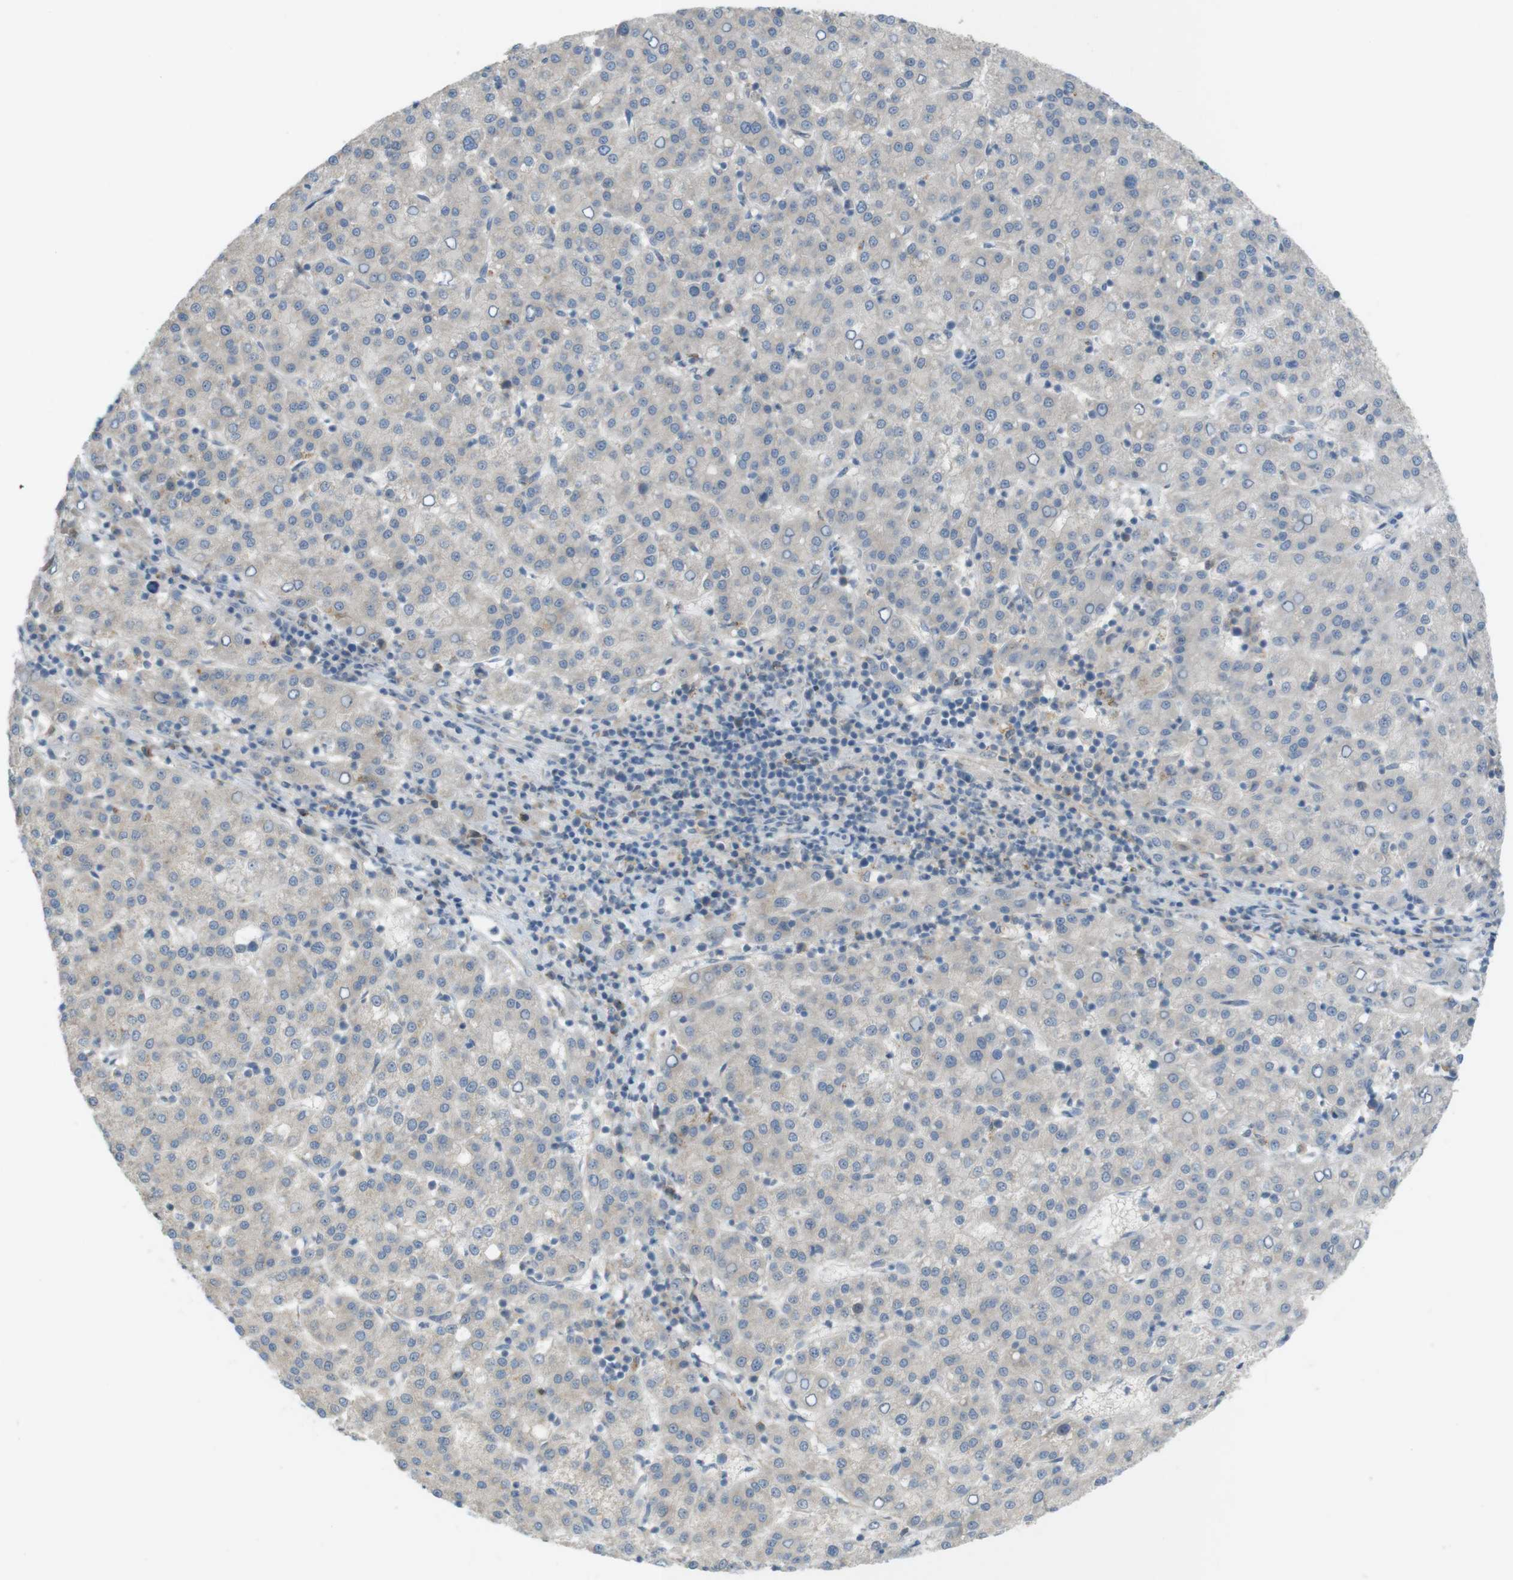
{"staining": {"intensity": "negative", "quantity": "none", "location": "none"}, "tissue": "liver cancer", "cell_type": "Tumor cells", "image_type": "cancer", "snomed": [{"axis": "morphology", "description": "Carcinoma, Hepatocellular, NOS"}, {"axis": "topography", "description": "Liver"}], "caption": "Tumor cells are negative for brown protein staining in hepatocellular carcinoma (liver).", "gene": "UGT8", "patient": {"sex": "female", "age": 58}}